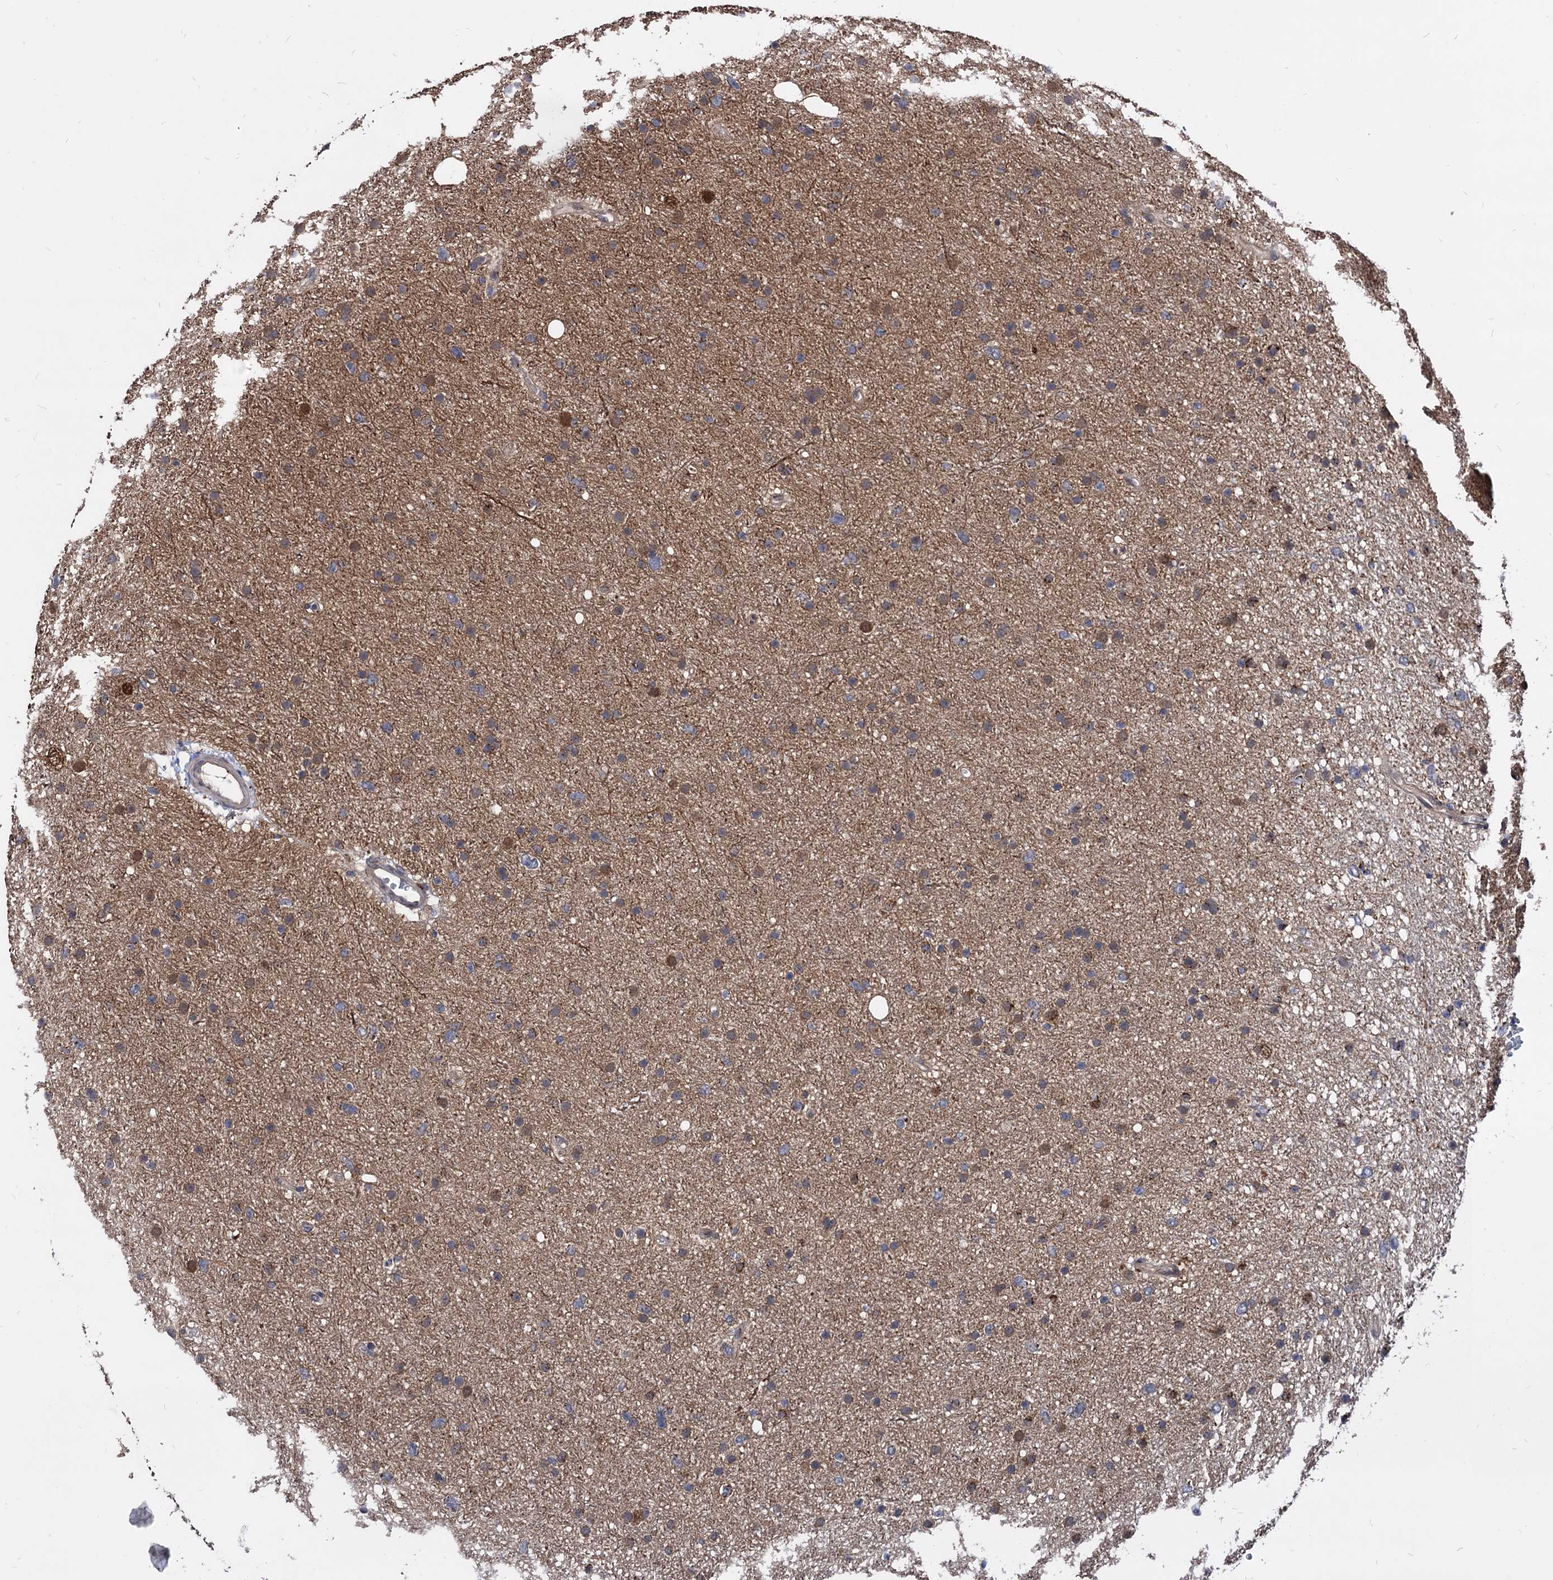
{"staining": {"intensity": "moderate", "quantity": "25%-75%", "location": "cytoplasmic/membranous"}, "tissue": "glioma", "cell_type": "Tumor cells", "image_type": "cancer", "snomed": [{"axis": "morphology", "description": "Glioma, malignant, Low grade"}, {"axis": "topography", "description": "Cerebral cortex"}], "caption": "IHC of human low-grade glioma (malignant) demonstrates medium levels of moderate cytoplasmic/membranous positivity in about 25%-75% of tumor cells.", "gene": "ESD", "patient": {"sex": "female", "age": 39}}